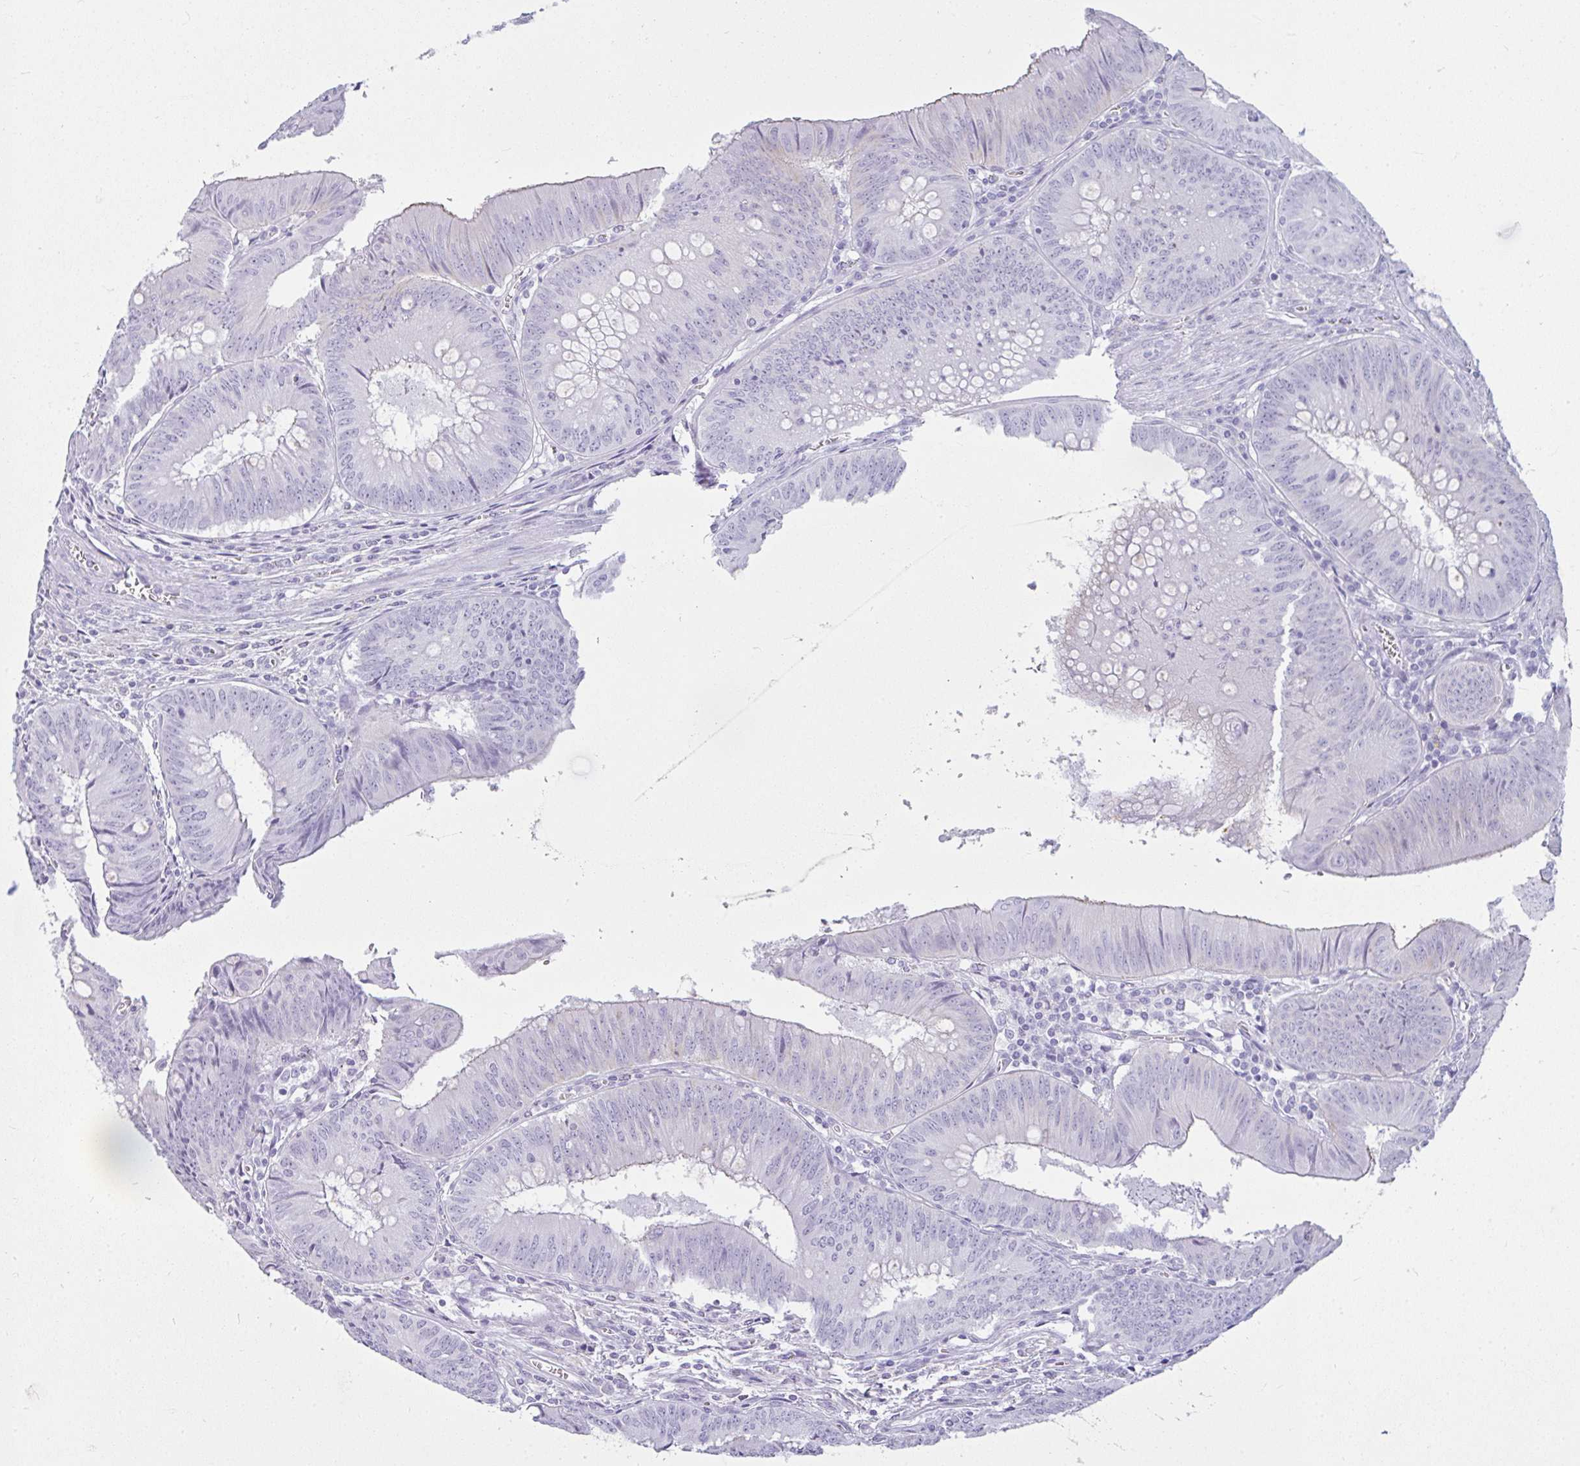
{"staining": {"intensity": "negative", "quantity": "none", "location": "none"}, "tissue": "colorectal cancer", "cell_type": "Tumor cells", "image_type": "cancer", "snomed": [{"axis": "morphology", "description": "Adenocarcinoma, NOS"}, {"axis": "topography", "description": "Rectum"}], "caption": "Human colorectal cancer (adenocarcinoma) stained for a protein using IHC reveals no expression in tumor cells.", "gene": "RASL10A", "patient": {"sex": "female", "age": 72}}